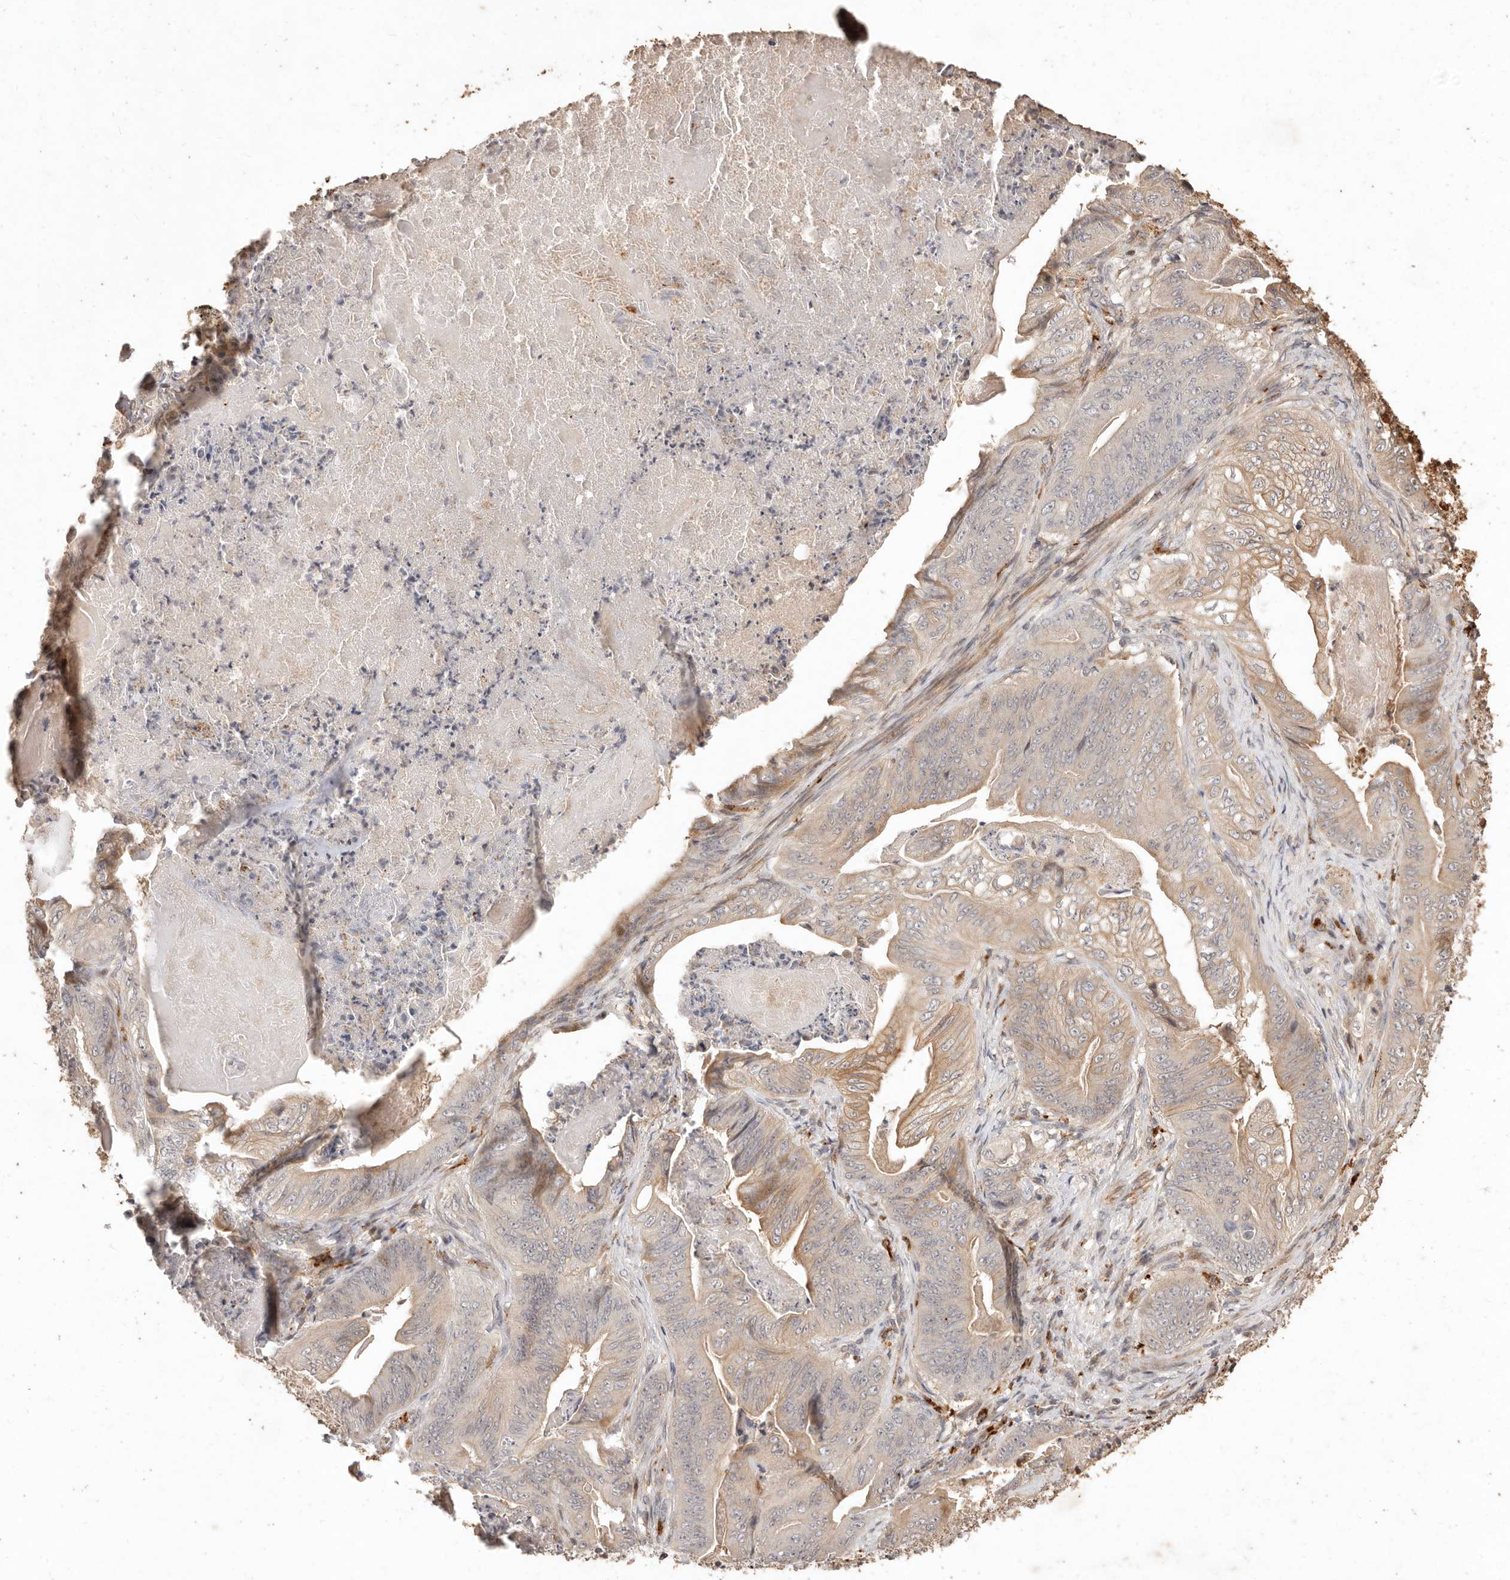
{"staining": {"intensity": "weak", "quantity": "25%-75%", "location": "cytoplasmic/membranous"}, "tissue": "stomach cancer", "cell_type": "Tumor cells", "image_type": "cancer", "snomed": [{"axis": "morphology", "description": "Adenocarcinoma, NOS"}, {"axis": "topography", "description": "Stomach"}], "caption": "Protein expression analysis of human adenocarcinoma (stomach) reveals weak cytoplasmic/membranous positivity in about 25%-75% of tumor cells. The staining is performed using DAB brown chromogen to label protein expression. The nuclei are counter-stained blue using hematoxylin.", "gene": "KIF9", "patient": {"sex": "female", "age": 73}}